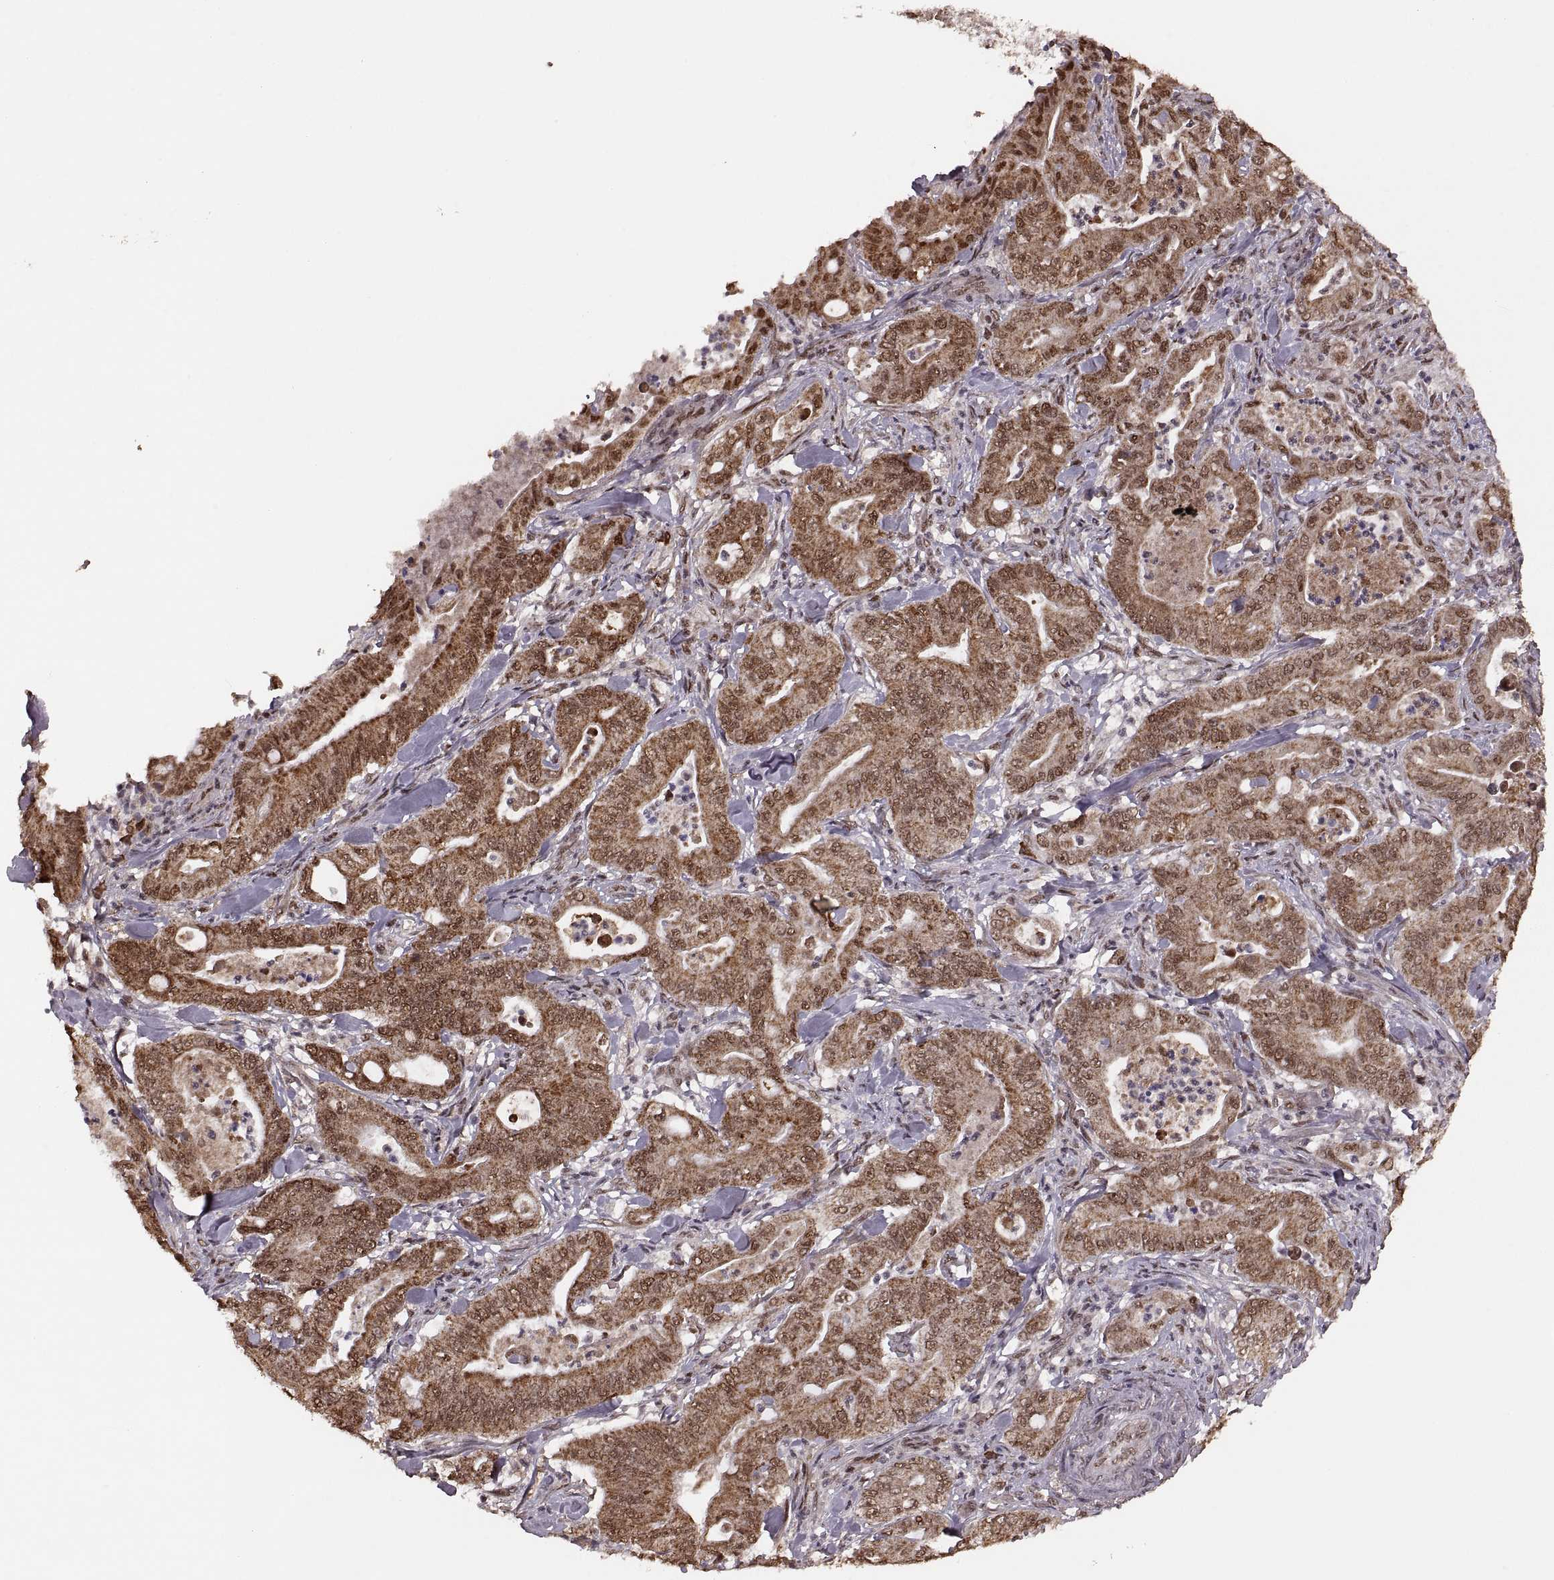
{"staining": {"intensity": "moderate", "quantity": "25%-75%", "location": "cytoplasmic/membranous"}, "tissue": "pancreatic cancer", "cell_type": "Tumor cells", "image_type": "cancer", "snomed": [{"axis": "morphology", "description": "Adenocarcinoma, NOS"}, {"axis": "topography", "description": "Pancreas"}], "caption": "This is a histology image of immunohistochemistry staining of adenocarcinoma (pancreatic), which shows moderate positivity in the cytoplasmic/membranous of tumor cells.", "gene": "RFT1", "patient": {"sex": "male", "age": 71}}